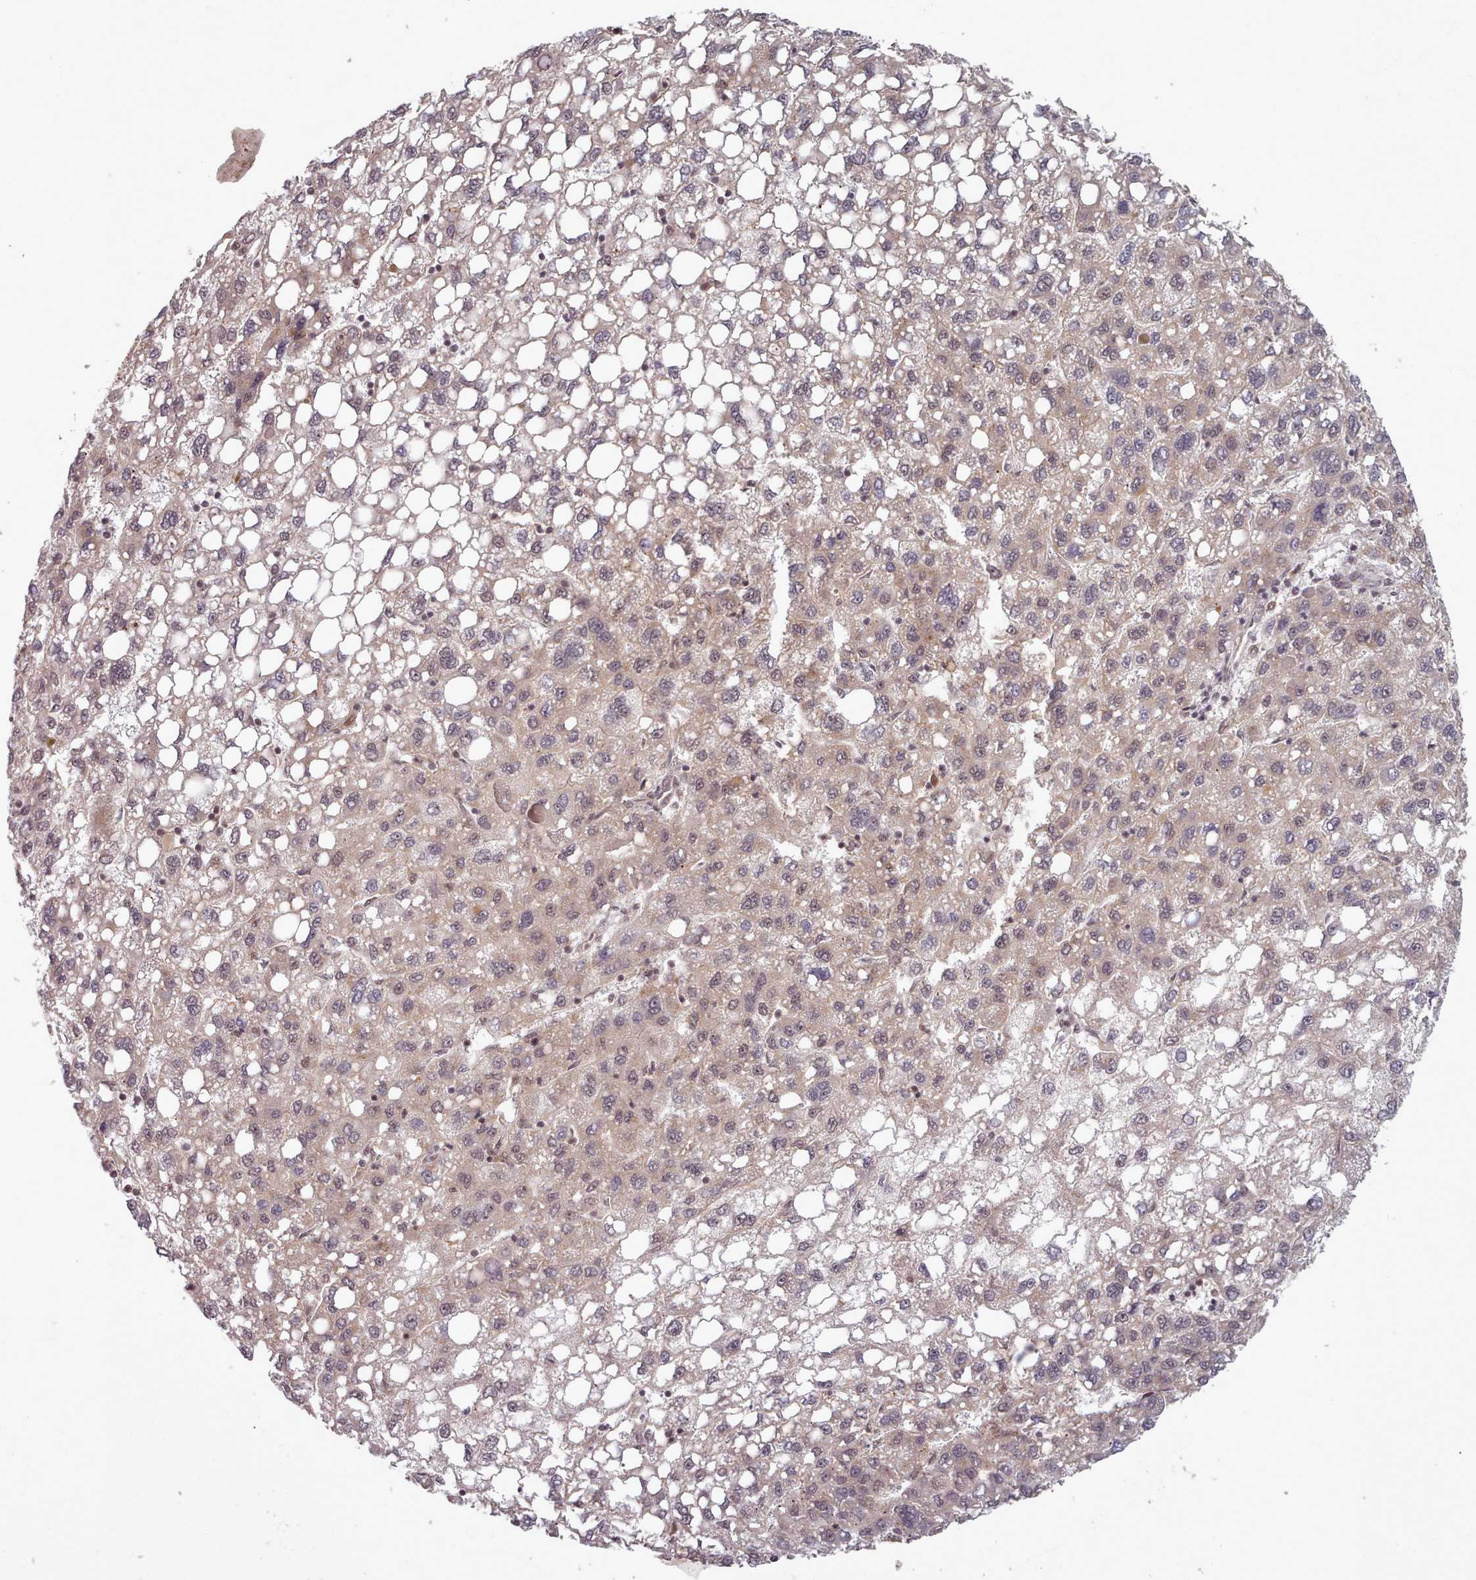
{"staining": {"intensity": "weak", "quantity": ">75%", "location": "cytoplasmic/membranous,nuclear"}, "tissue": "liver cancer", "cell_type": "Tumor cells", "image_type": "cancer", "snomed": [{"axis": "morphology", "description": "Carcinoma, Hepatocellular, NOS"}, {"axis": "topography", "description": "Liver"}], "caption": "Immunohistochemical staining of liver cancer reveals weak cytoplasmic/membranous and nuclear protein expression in approximately >75% of tumor cells.", "gene": "DHX8", "patient": {"sex": "female", "age": 82}}